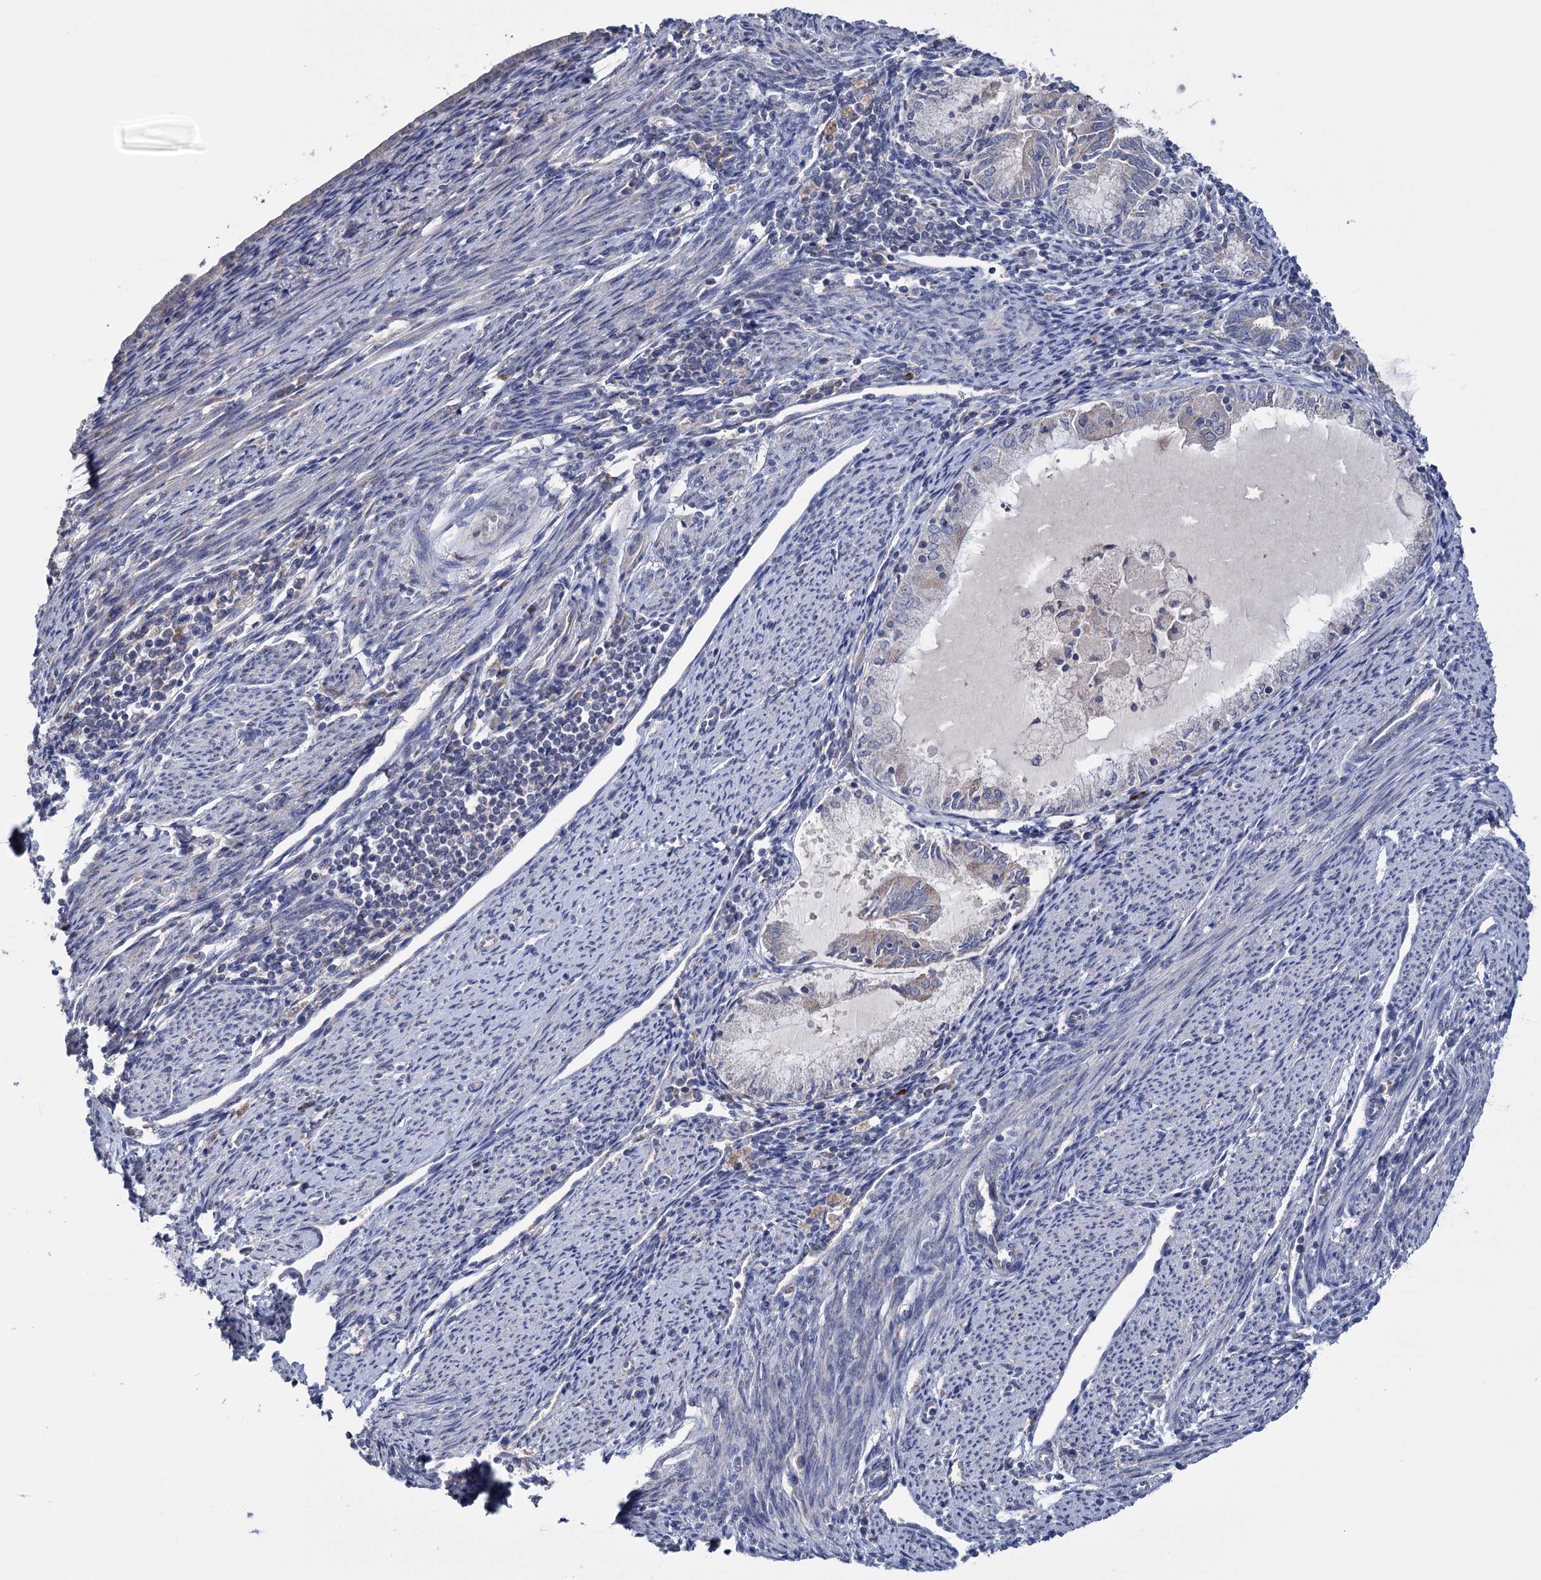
{"staining": {"intensity": "weak", "quantity": "<25%", "location": "cytoplasmic/membranous"}, "tissue": "endometrial cancer", "cell_type": "Tumor cells", "image_type": "cancer", "snomed": [{"axis": "morphology", "description": "Adenocarcinoma, NOS"}, {"axis": "topography", "description": "Endometrium"}], "caption": "Immunohistochemistry (IHC) micrograph of neoplastic tissue: endometrial cancer stained with DAB reveals no significant protein staining in tumor cells.", "gene": "GSTM2", "patient": {"sex": "female", "age": 79}}